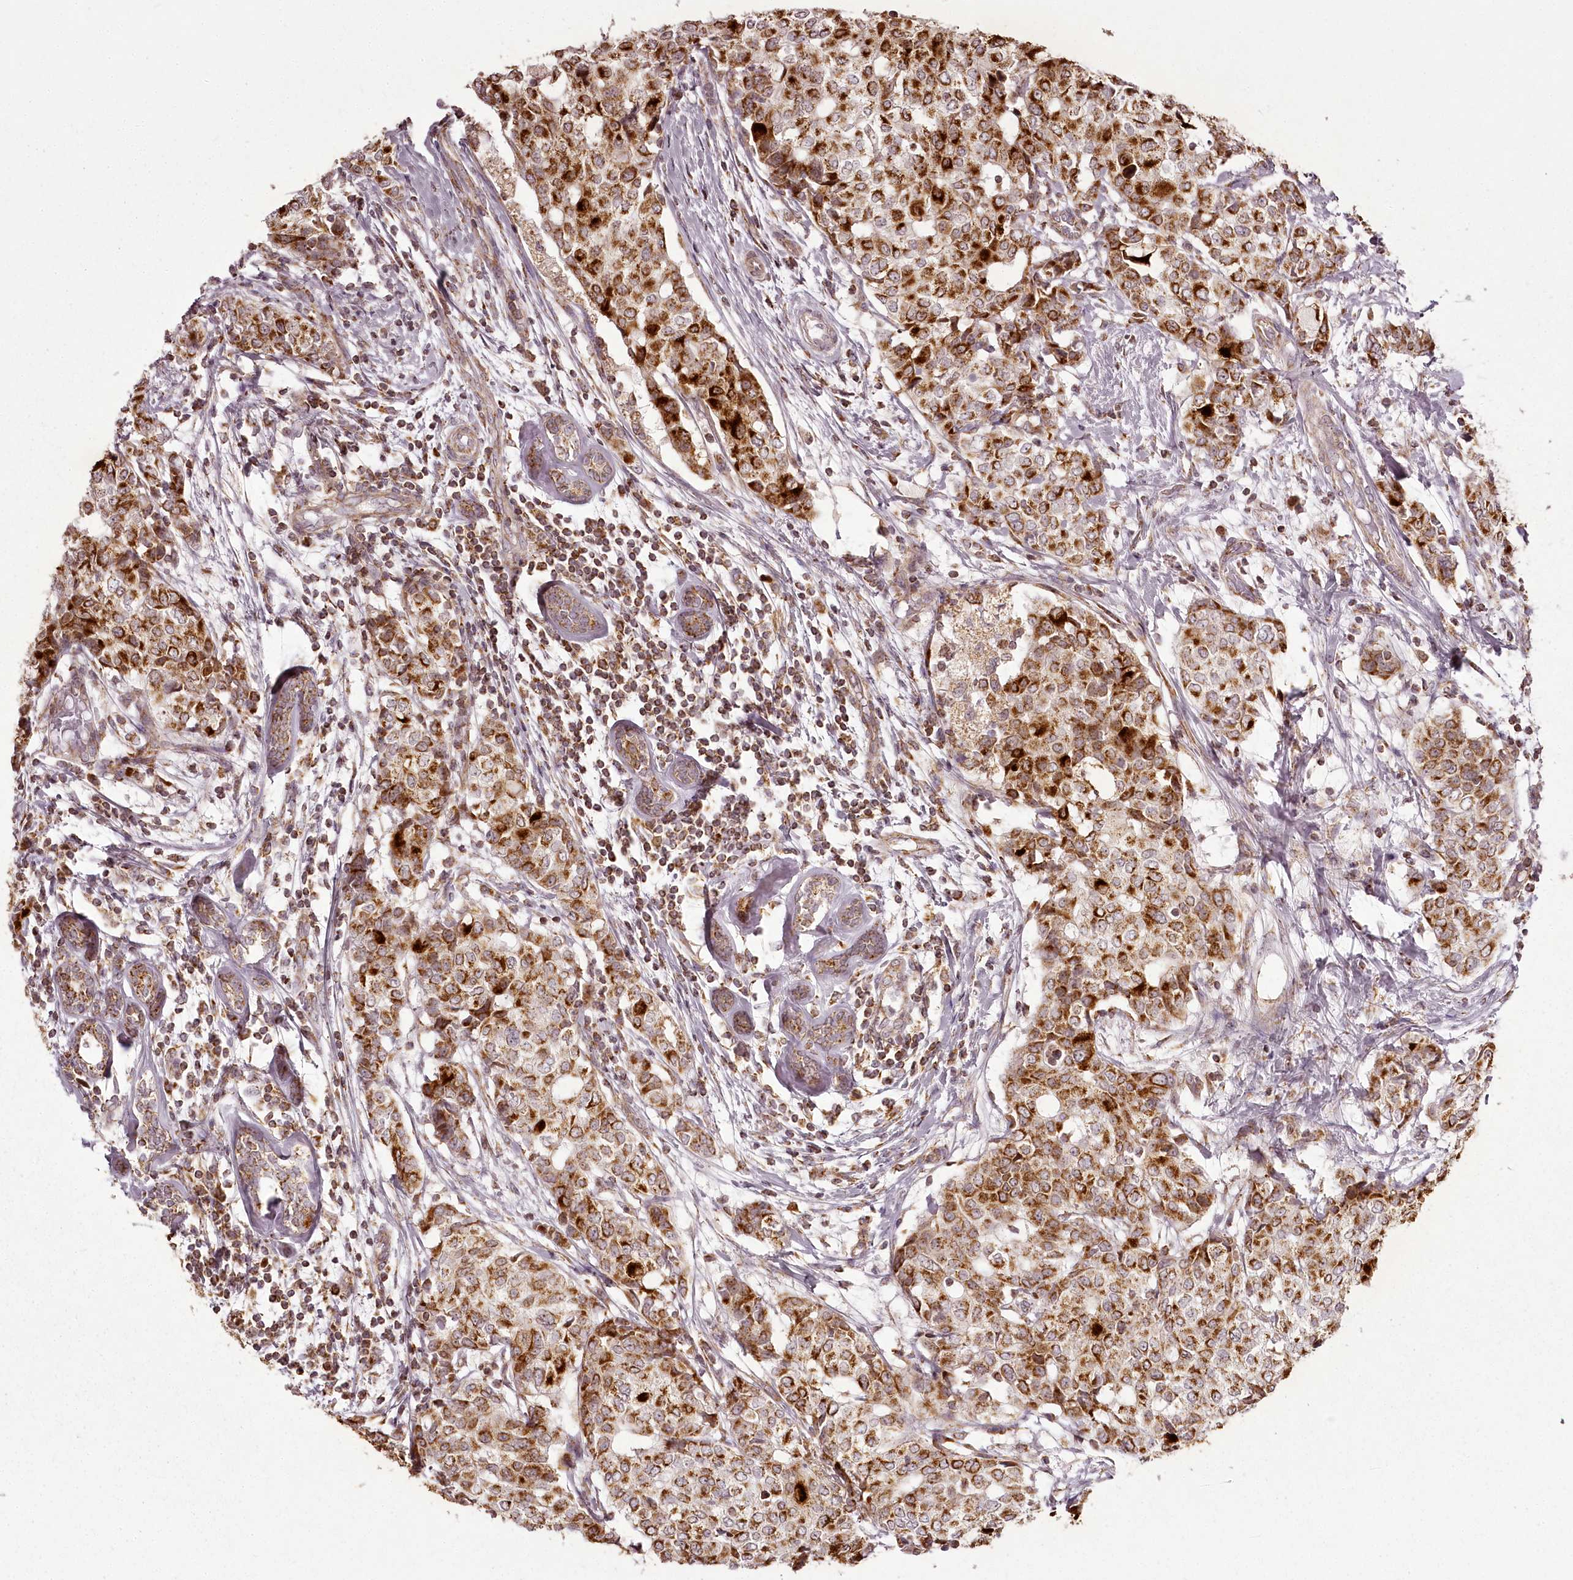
{"staining": {"intensity": "strong", "quantity": ">75%", "location": "cytoplasmic/membranous"}, "tissue": "breast cancer", "cell_type": "Tumor cells", "image_type": "cancer", "snomed": [{"axis": "morphology", "description": "Lobular carcinoma"}, {"axis": "topography", "description": "Breast"}], "caption": "A brown stain labels strong cytoplasmic/membranous positivity of a protein in breast cancer tumor cells.", "gene": "CHCHD2", "patient": {"sex": "female", "age": 51}}